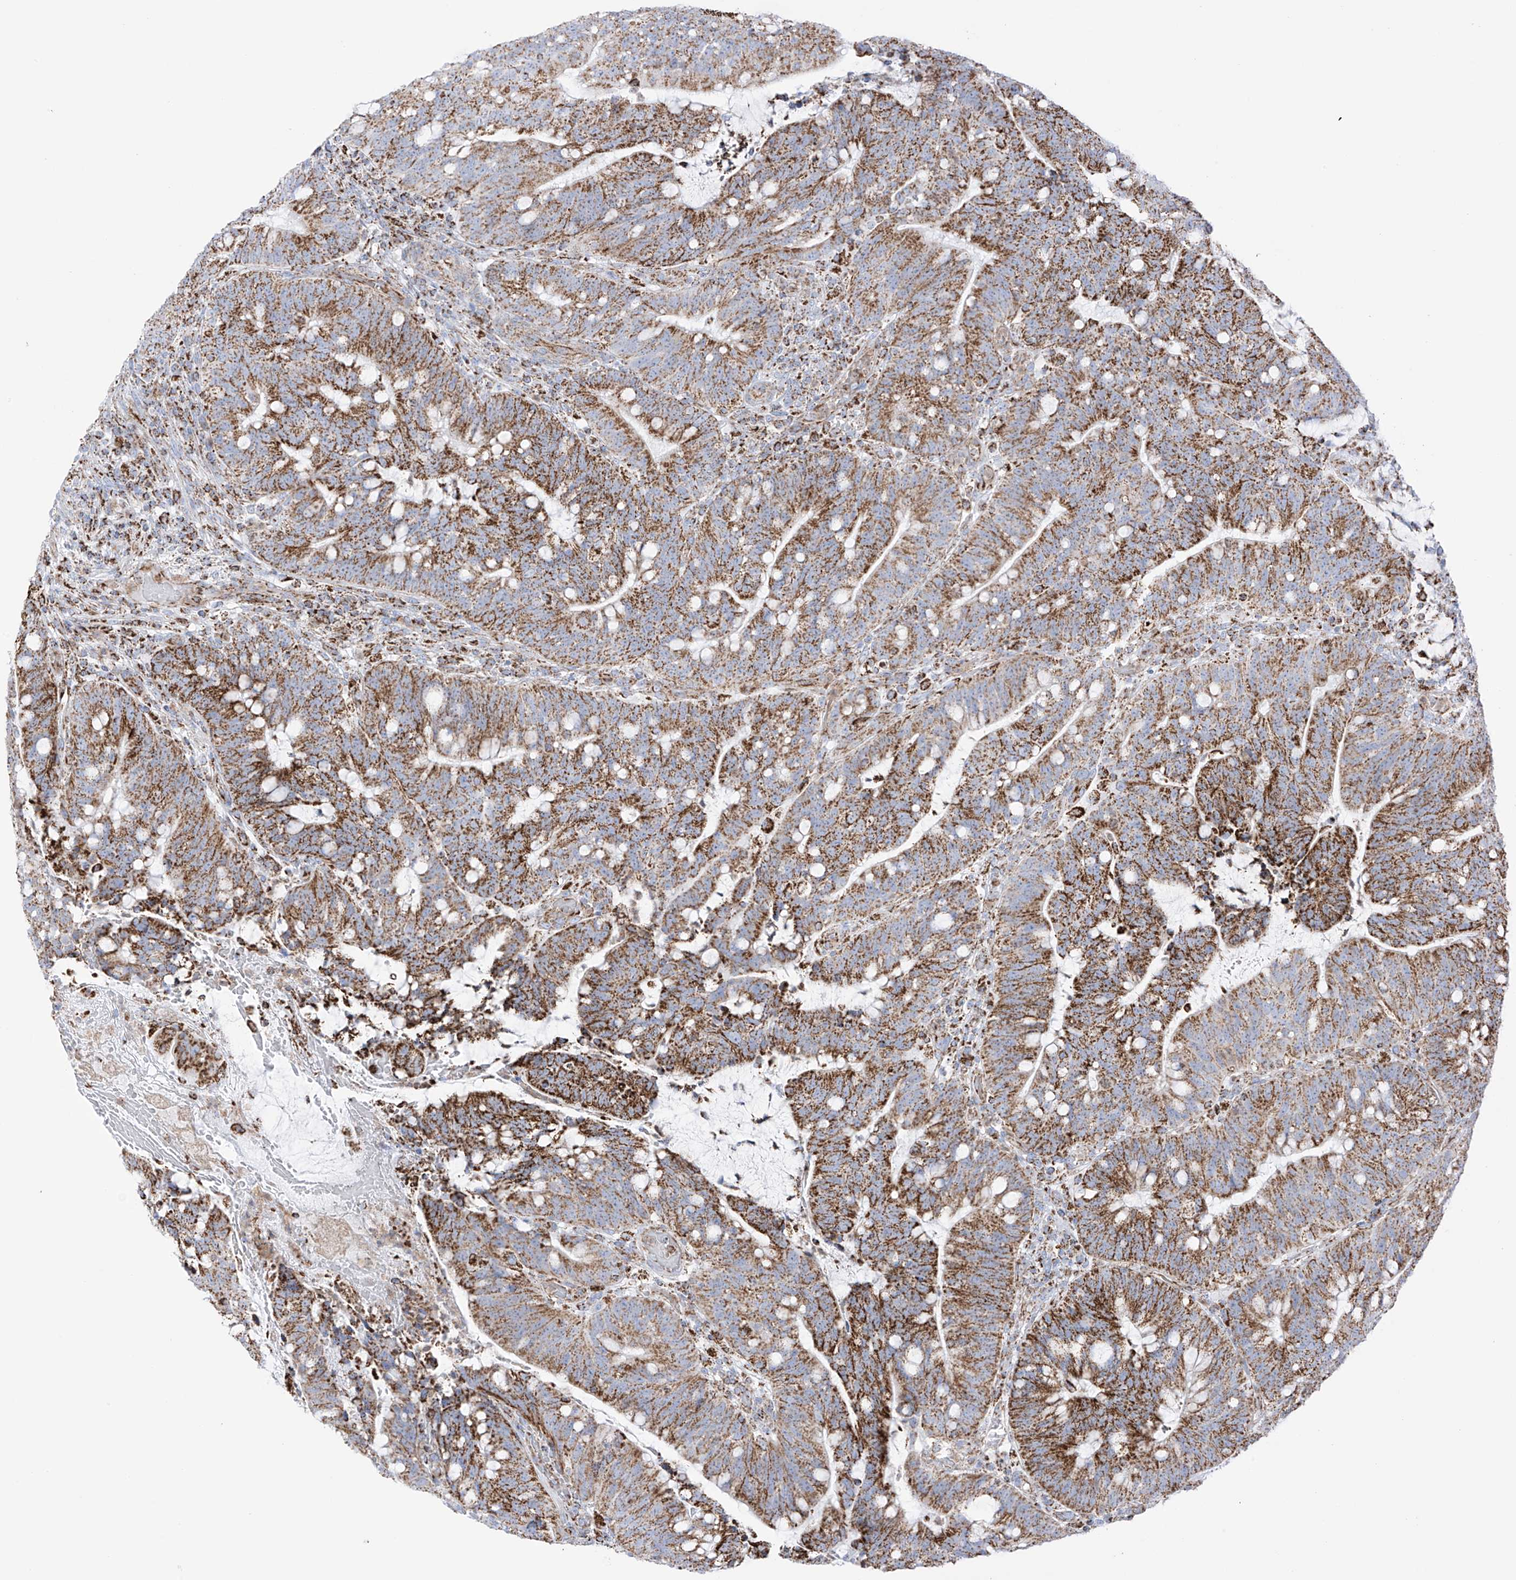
{"staining": {"intensity": "moderate", "quantity": ">75%", "location": "cytoplasmic/membranous"}, "tissue": "colorectal cancer", "cell_type": "Tumor cells", "image_type": "cancer", "snomed": [{"axis": "morphology", "description": "Adenocarcinoma, NOS"}, {"axis": "topography", "description": "Colon"}], "caption": "The image demonstrates staining of adenocarcinoma (colorectal), revealing moderate cytoplasmic/membranous protein positivity (brown color) within tumor cells. (DAB IHC, brown staining for protein, blue staining for nuclei).", "gene": "XKR3", "patient": {"sex": "female", "age": 66}}